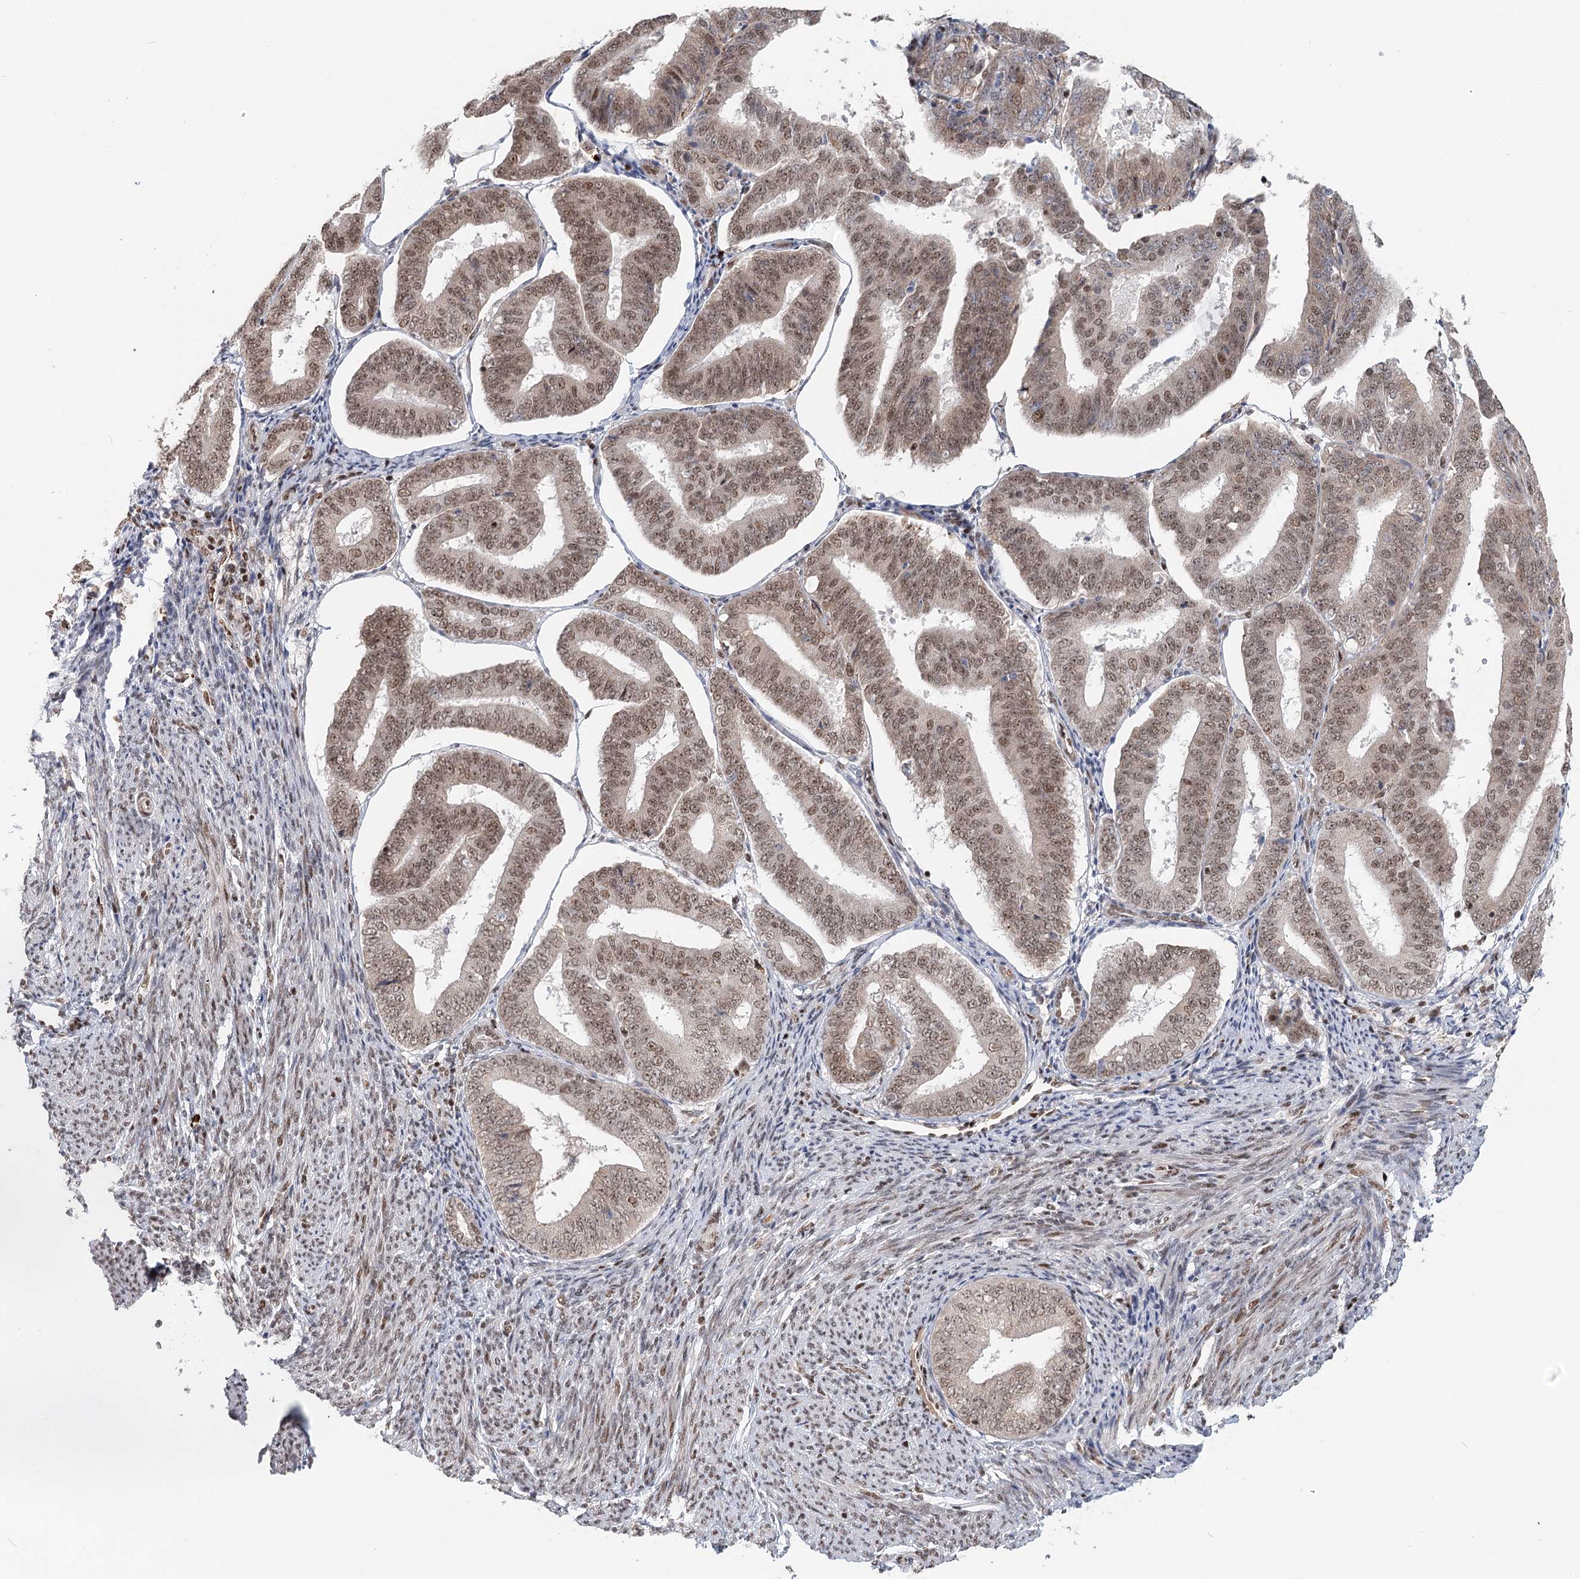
{"staining": {"intensity": "moderate", "quantity": ">75%", "location": "nuclear"}, "tissue": "endometrial cancer", "cell_type": "Tumor cells", "image_type": "cancer", "snomed": [{"axis": "morphology", "description": "Adenocarcinoma, NOS"}, {"axis": "topography", "description": "Endometrium"}], "caption": "Approximately >75% of tumor cells in human endometrial adenocarcinoma display moderate nuclear protein staining as visualized by brown immunohistochemical staining.", "gene": "BNIP5", "patient": {"sex": "female", "age": 63}}